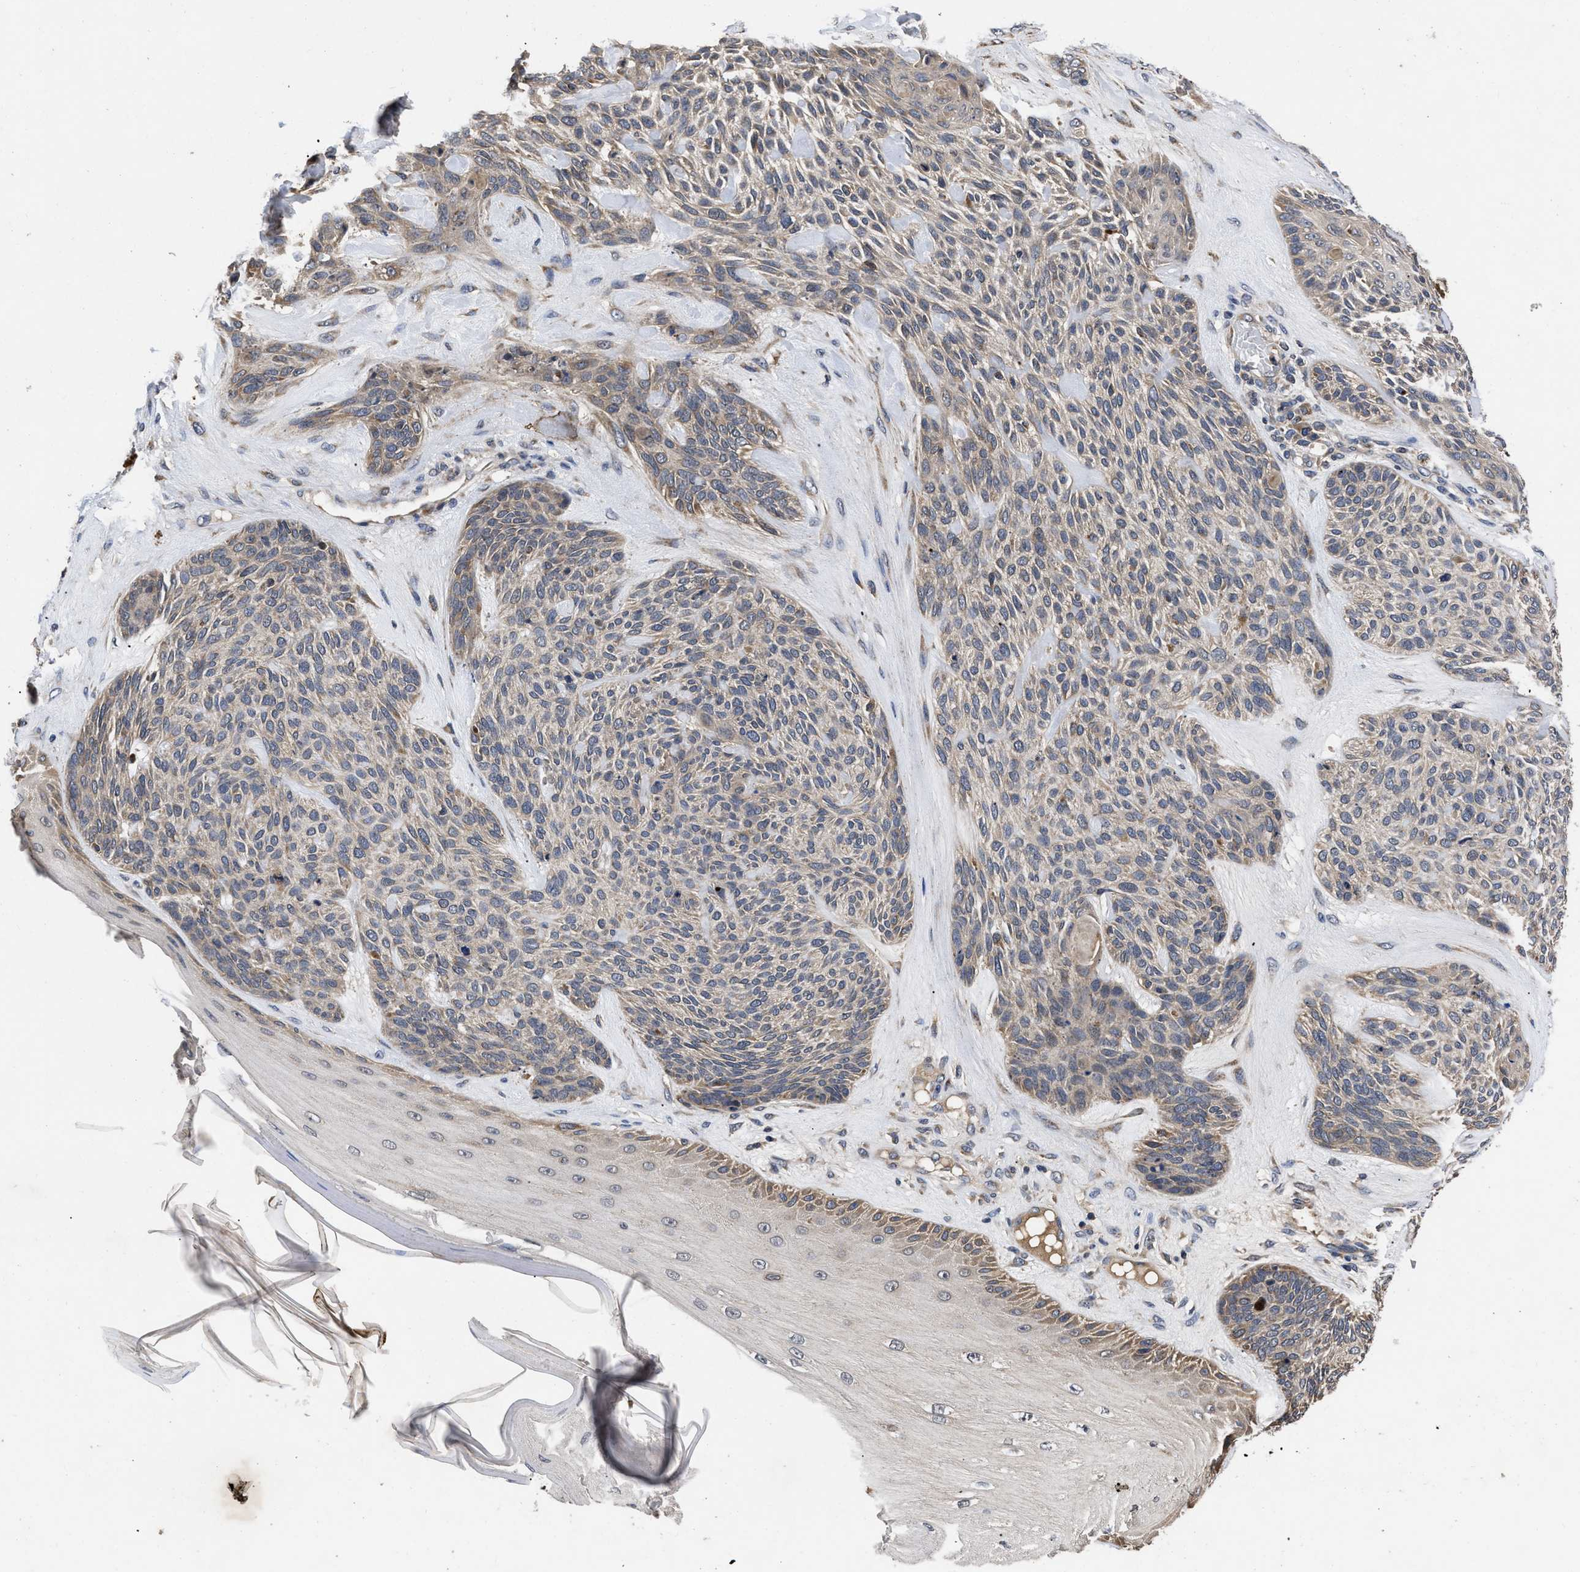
{"staining": {"intensity": "weak", "quantity": ">75%", "location": "cytoplasmic/membranous"}, "tissue": "skin cancer", "cell_type": "Tumor cells", "image_type": "cancer", "snomed": [{"axis": "morphology", "description": "Basal cell carcinoma"}, {"axis": "topography", "description": "Skin"}], "caption": "Immunohistochemistry image of neoplastic tissue: skin cancer (basal cell carcinoma) stained using immunohistochemistry (IHC) exhibits low levels of weak protein expression localized specifically in the cytoplasmic/membranous of tumor cells, appearing as a cytoplasmic/membranous brown color.", "gene": "LRRC3", "patient": {"sex": "male", "age": 55}}